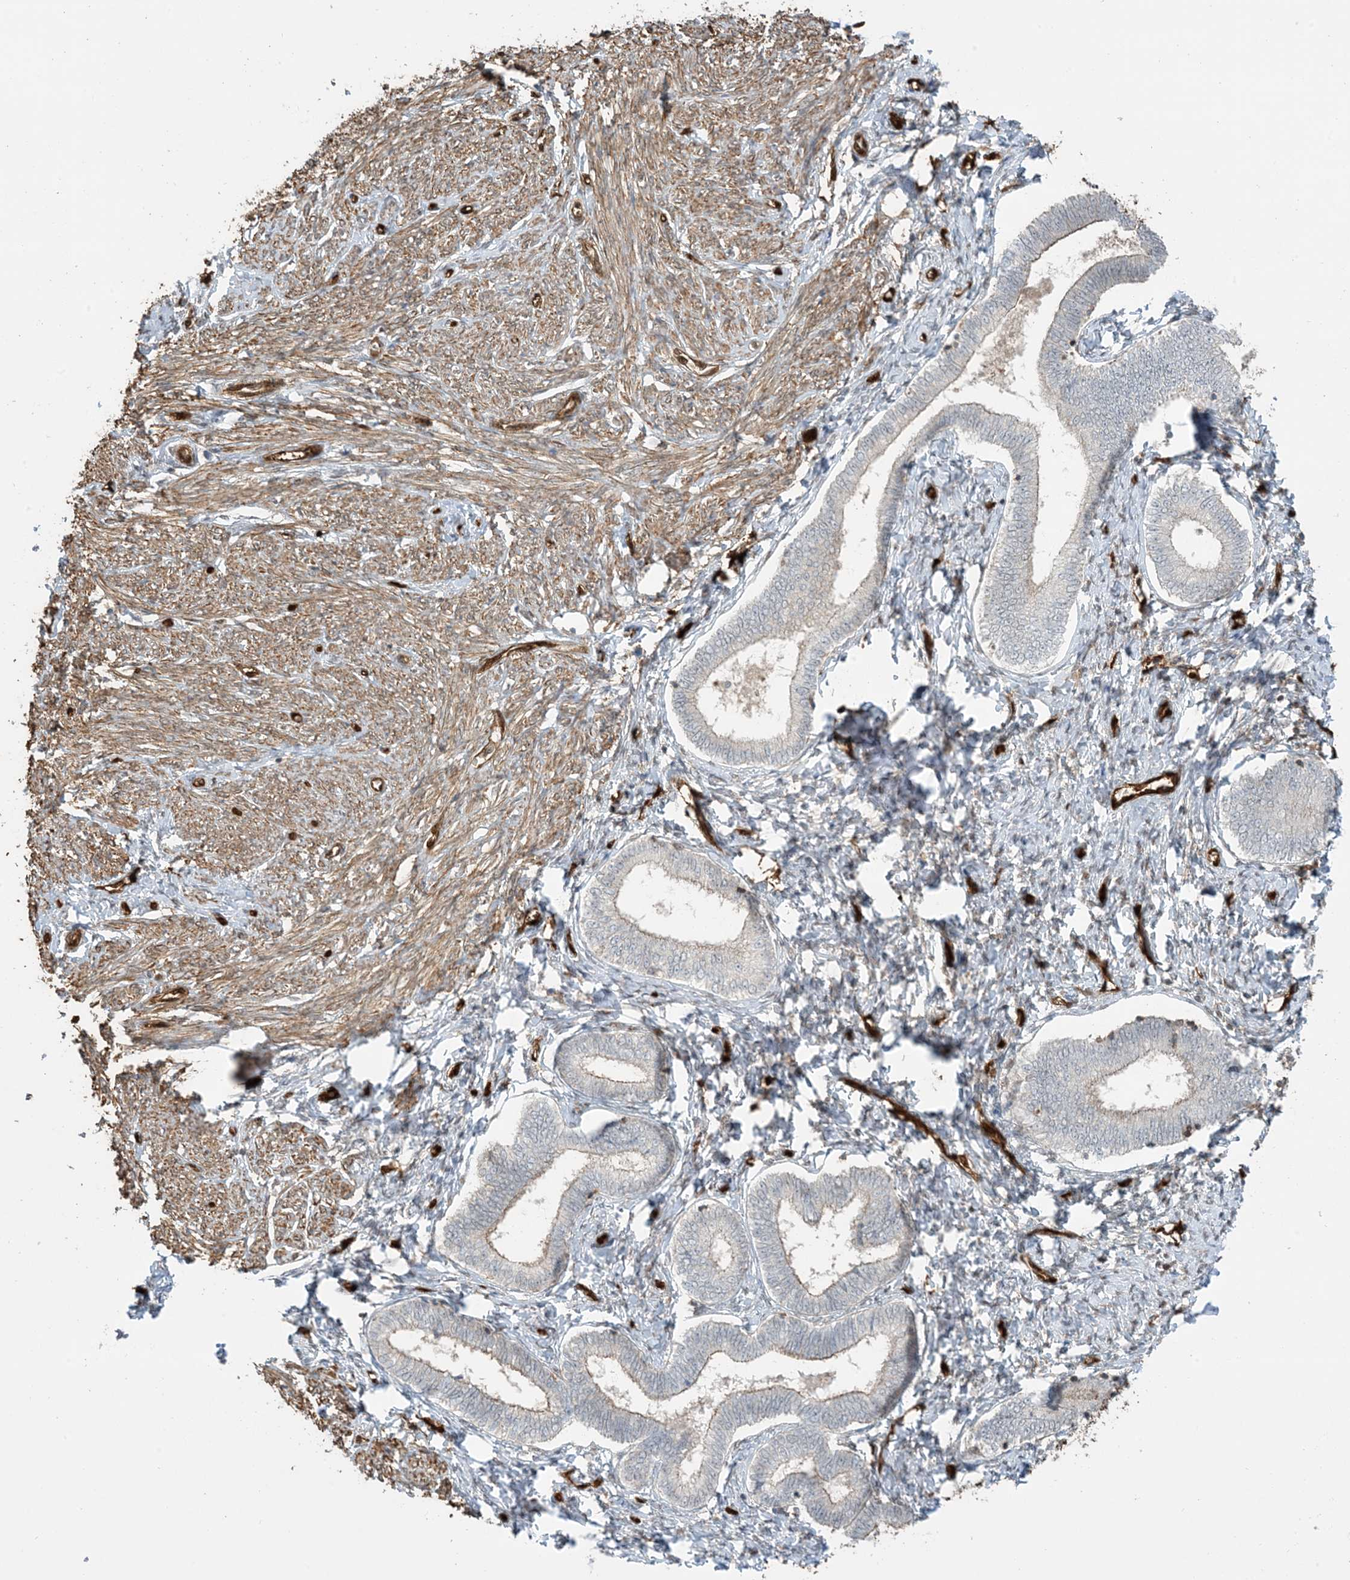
{"staining": {"intensity": "weak", "quantity": "25%-75%", "location": "cytoplasmic/membranous"}, "tissue": "endometrium", "cell_type": "Cells in endometrial stroma", "image_type": "normal", "snomed": [{"axis": "morphology", "description": "Normal tissue, NOS"}, {"axis": "topography", "description": "Endometrium"}], "caption": "Endometrium stained with DAB (3,3'-diaminobenzidine) IHC displays low levels of weak cytoplasmic/membranous positivity in about 25%-75% of cells in endometrial stroma. (Stains: DAB in brown, nuclei in blue, Microscopy: brightfield microscopy at high magnification).", "gene": "PPM1F", "patient": {"sex": "female", "age": 72}}